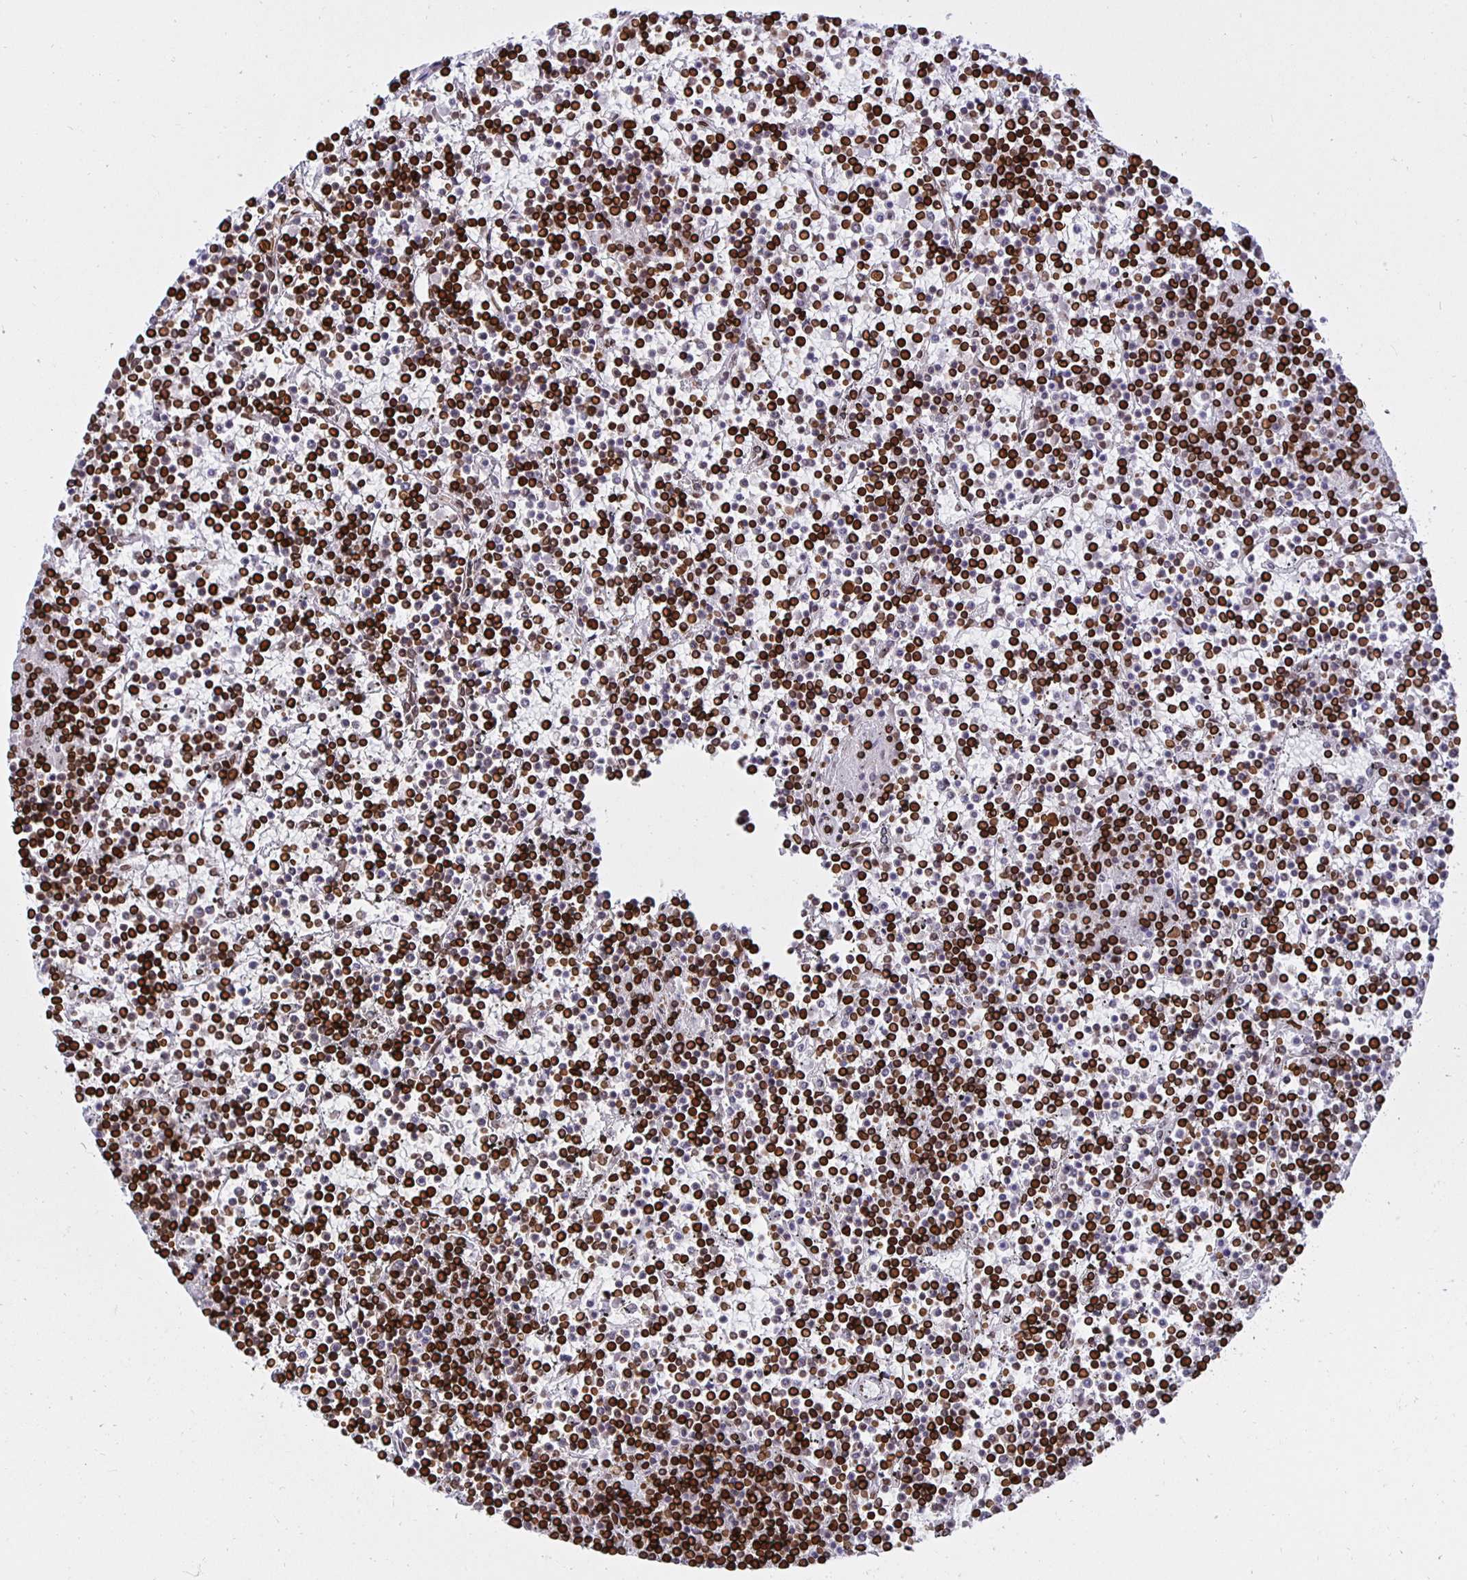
{"staining": {"intensity": "strong", "quantity": ">75%", "location": "cytoplasmic/membranous,nuclear"}, "tissue": "lymphoma", "cell_type": "Tumor cells", "image_type": "cancer", "snomed": [{"axis": "morphology", "description": "Malignant lymphoma, non-Hodgkin's type, Low grade"}, {"axis": "topography", "description": "Spleen"}], "caption": "A high-resolution micrograph shows immunohistochemistry (IHC) staining of lymphoma, which displays strong cytoplasmic/membranous and nuclear staining in about >75% of tumor cells.", "gene": "LMNB1", "patient": {"sex": "female", "age": 19}}